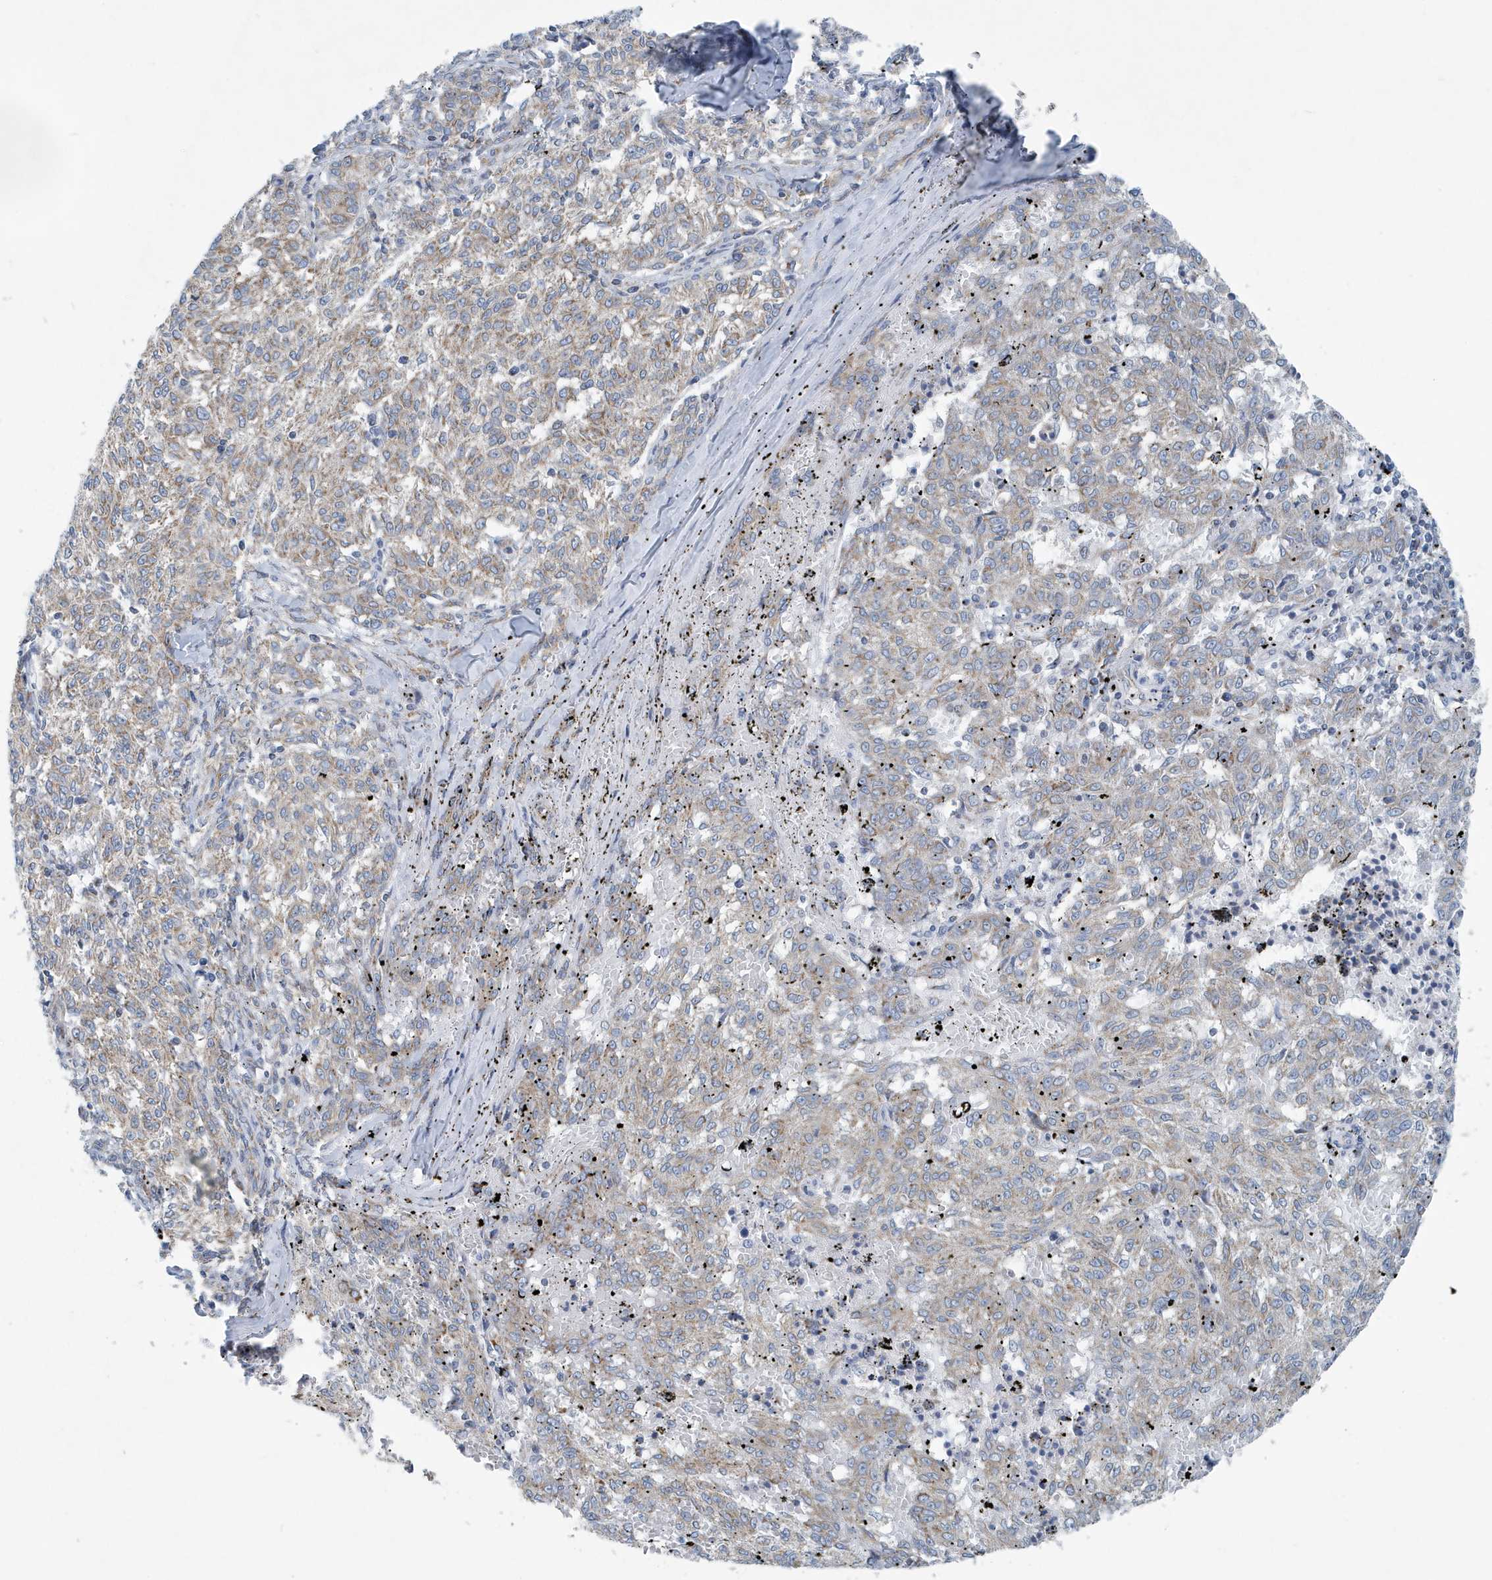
{"staining": {"intensity": "weak", "quantity": "25%-75%", "location": "cytoplasmic/membranous"}, "tissue": "melanoma", "cell_type": "Tumor cells", "image_type": "cancer", "snomed": [{"axis": "morphology", "description": "Malignant melanoma, NOS"}, {"axis": "topography", "description": "Skin"}], "caption": "Approximately 25%-75% of tumor cells in malignant melanoma exhibit weak cytoplasmic/membranous protein staining as visualized by brown immunohistochemical staining.", "gene": "PPM1M", "patient": {"sex": "female", "age": 72}}